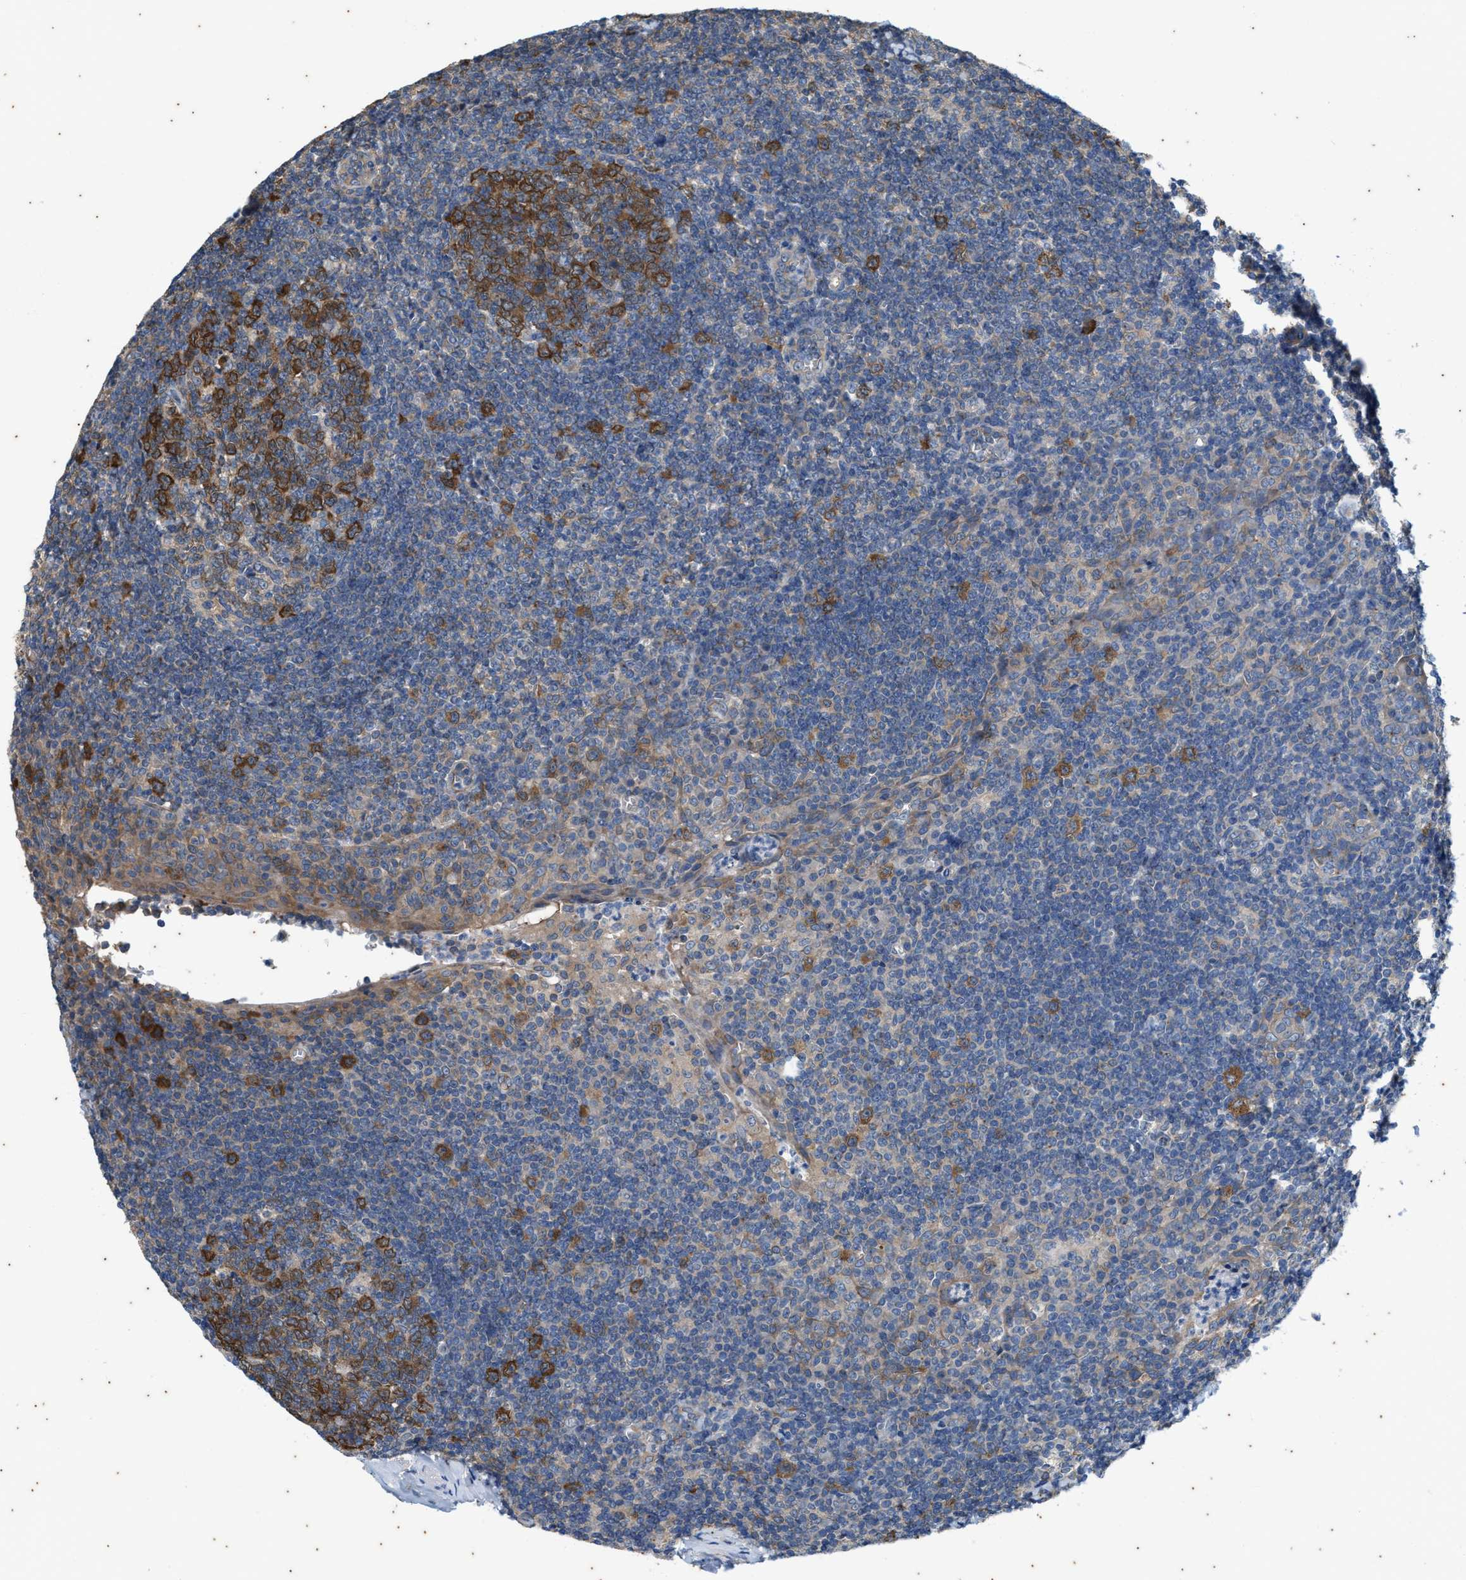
{"staining": {"intensity": "moderate", "quantity": ">75%", "location": "cytoplasmic/membranous"}, "tissue": "tonsil", "cell_type": "Germinal center cells", "image_type": "normal", "snomed": [{"axis": "morphology", "description": "Normal tissue, NOS"}, {"axis": "topography", "description": "Tonsil"}], "caption": "Germinal center cells reveal medium levels of moderate cytoplasmic/membranous positivity in approximately >75% of cells in benign tonsil.", "gene": "COX19", "patient": {"sex": "male", "age": 37}}